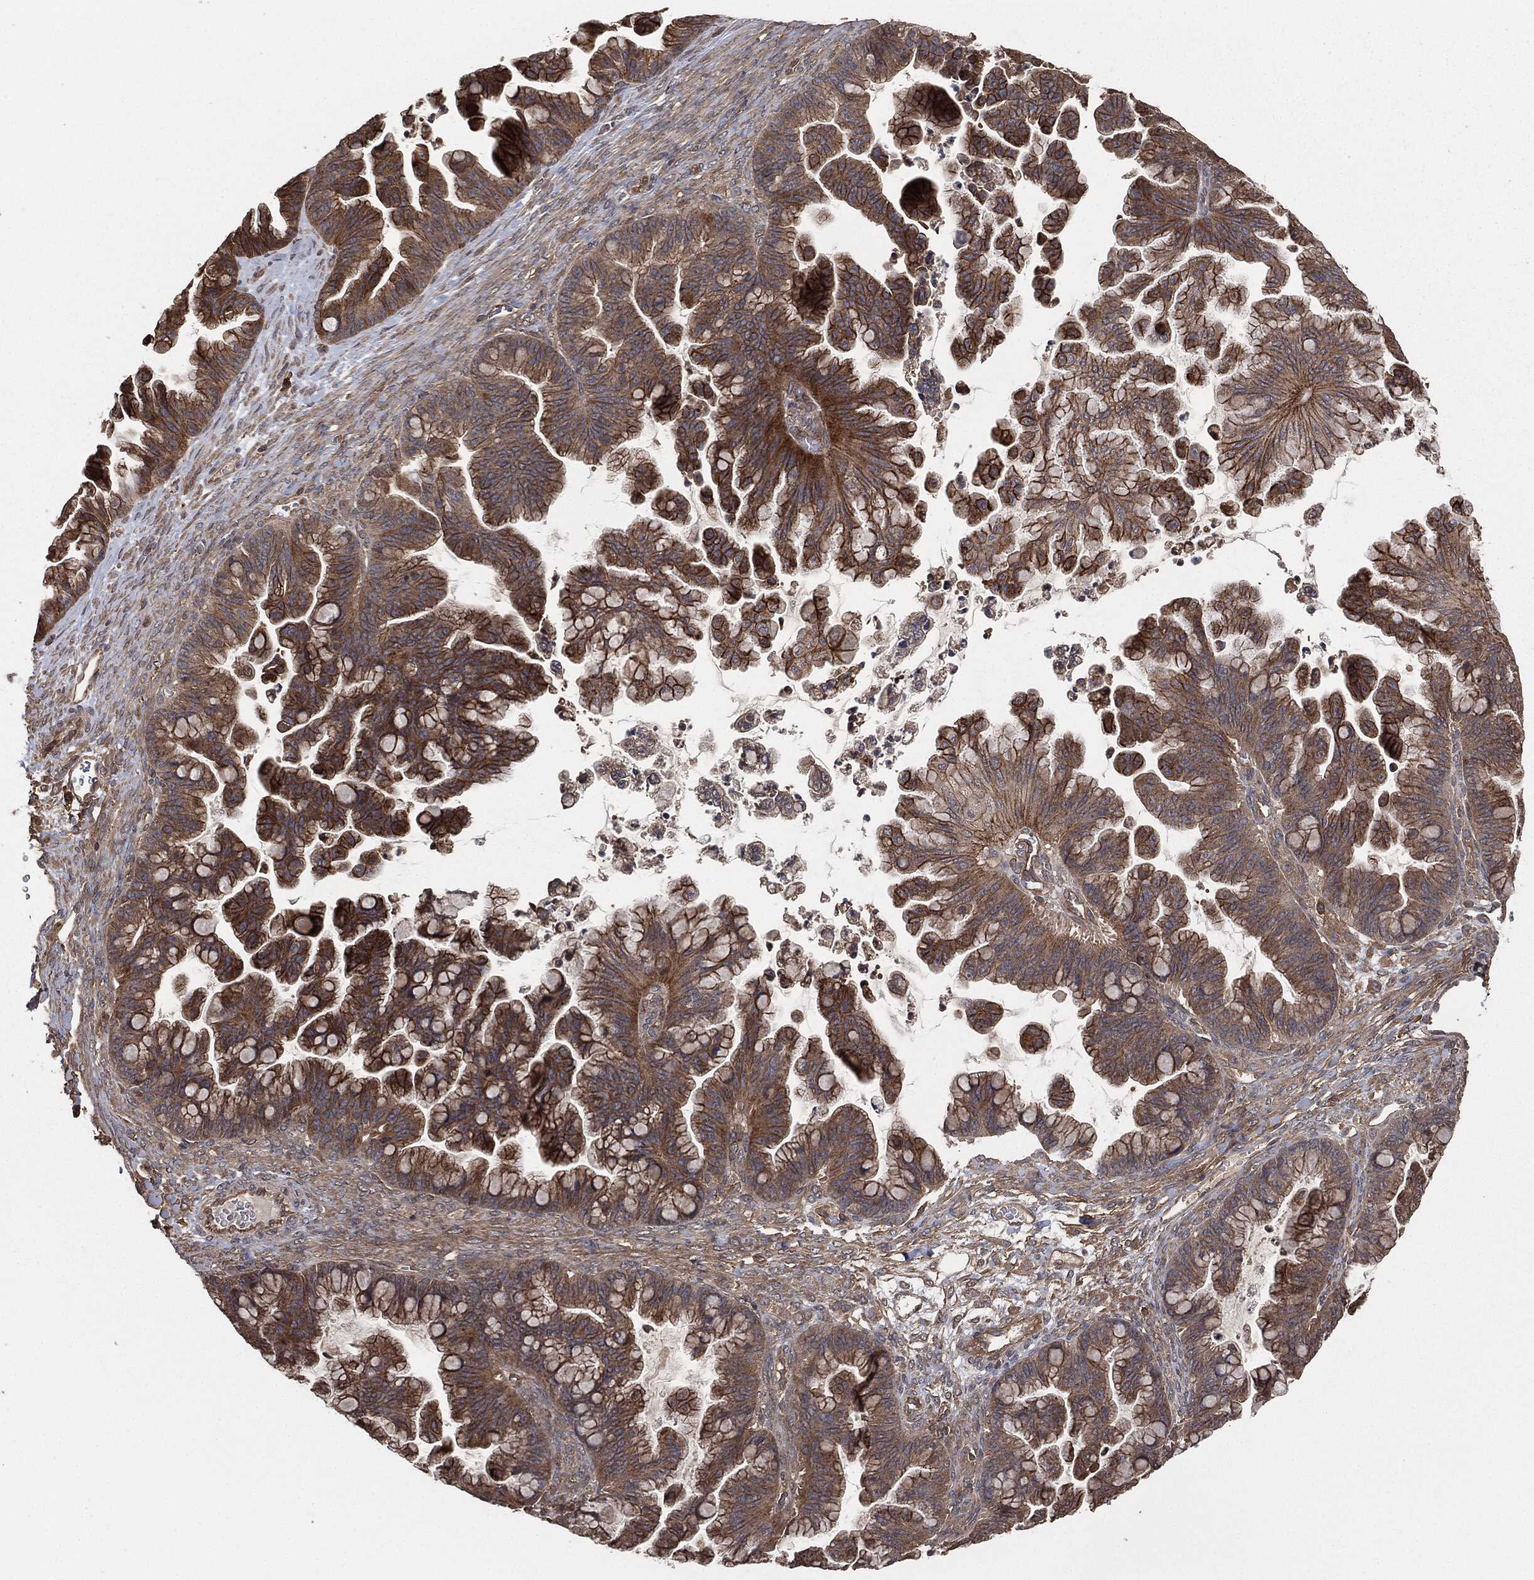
{"staining": {"intensity": "moderate", "quantity": "25%-75%", "location": "cytoplasmic/membranous"}, "tissue": "ovarian cancer", "cell_type": "Tumor cells", "image_type": "cancer", "snomed": [{"axis": "morphology", "description": "Cystadenocarcinoma, mucinous, NOS"}, {"axis": "topography", "description": "Ovary"}], "caption": "Immunohistochemical staining of ovarian cancer (mucinous cystadenocarcinoma) demonstrates medium levels of moderate cytoplasmic/membranous protein expression in approximately 25%-75% of tumor cells. (DAB IHC with brightfield microscopy, high magnification).", "gene": "ERBIN", "patient": {"sex": "female", "age": 67}}